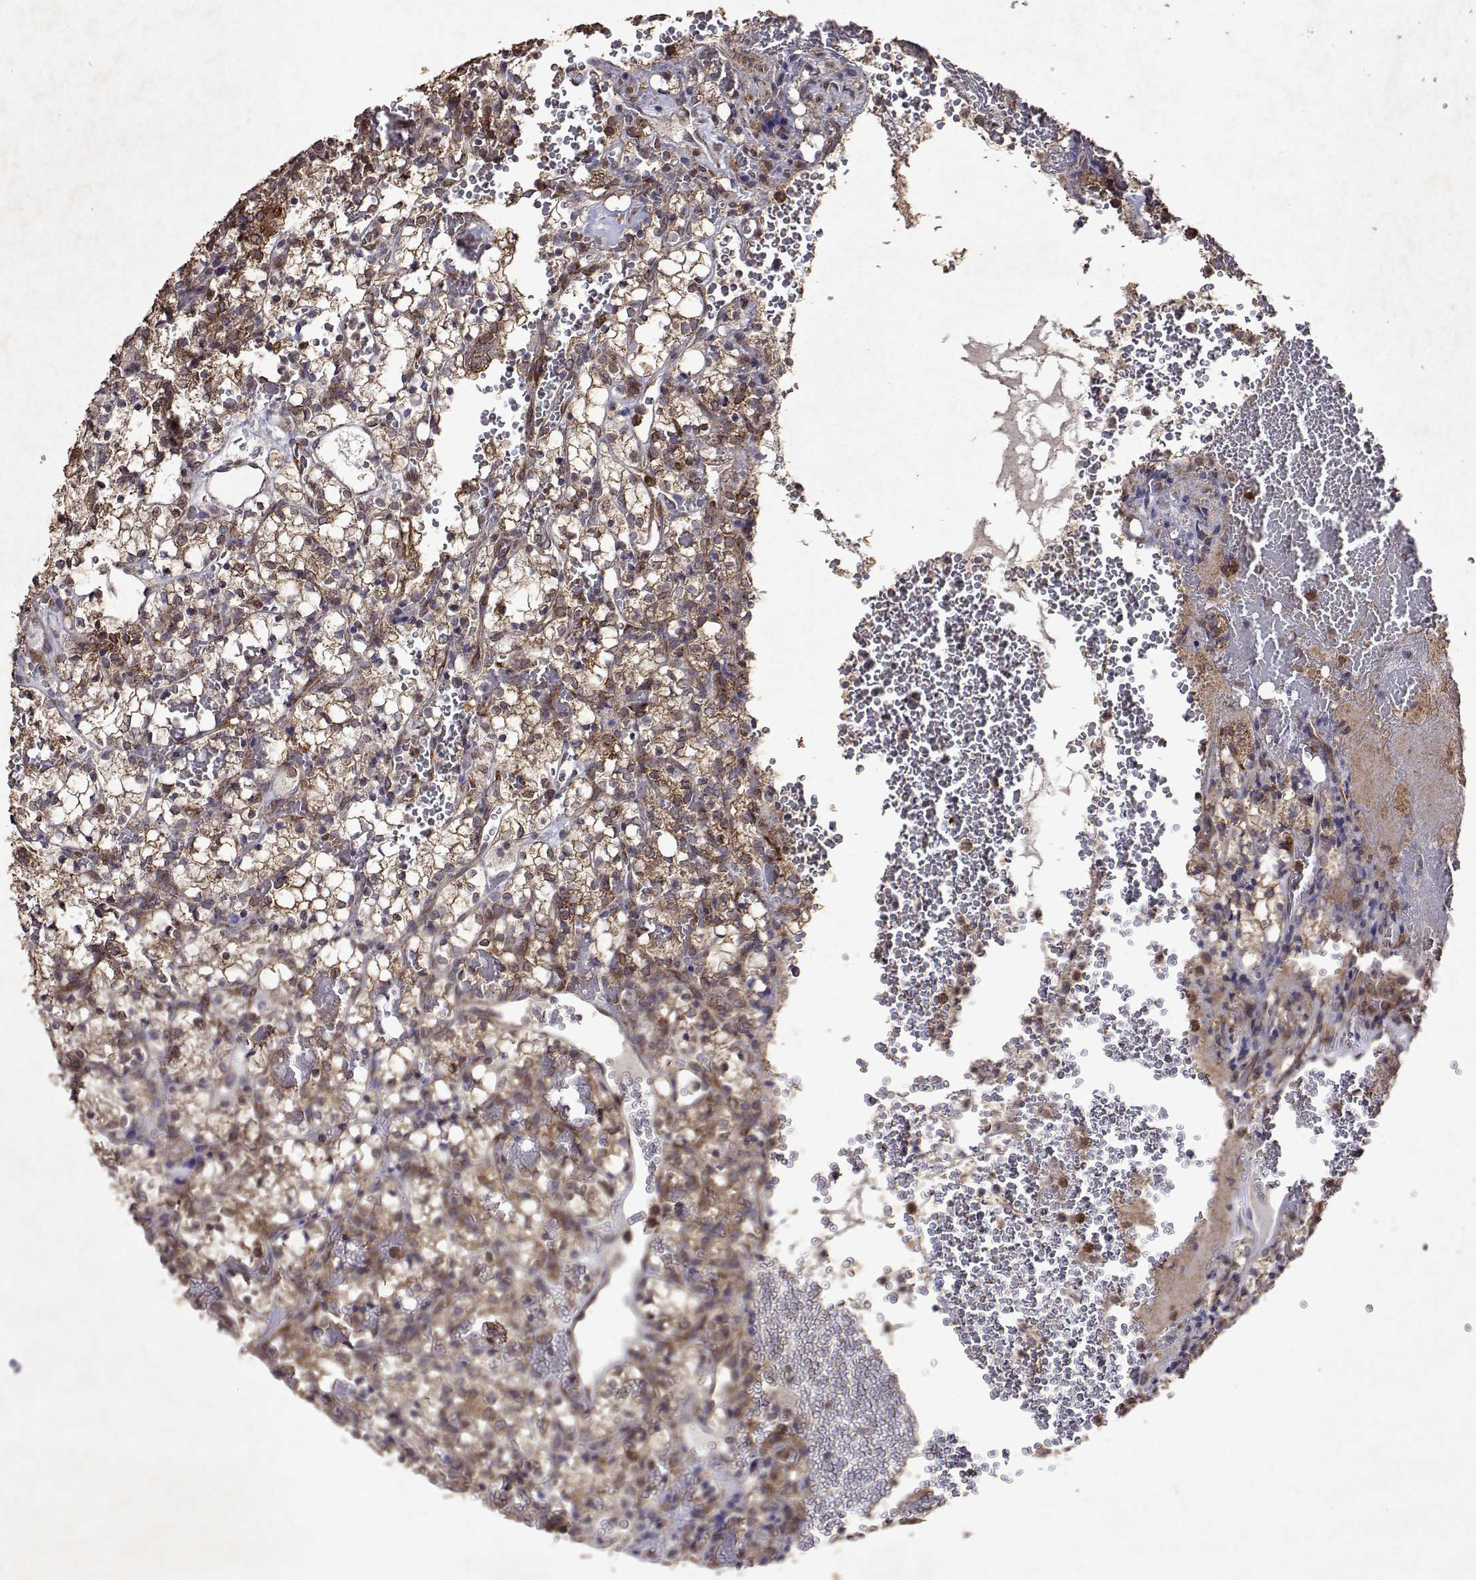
{"staining": {"intensity": "weak", "quantity": ">75%", "location": "cytoplasmic/membranous"}, "tissue": "renal cancer", "cell_type": "Tumor cells", "image_type": "cancer", "snomed": [{"axis": "morphology", "description": "Adenocarcinoma, NOS"}, {"axis": "topography", "description": "Kidney"}], "caption": "Weak cytoplasmic/membranous expression is present in about >75% of tumor cells in renal adenocarcinoma. (IHC, brightfield microscopy, high magnification).", "gene": "TARBP2", "patient": {"sex": "female", "age": 69}}